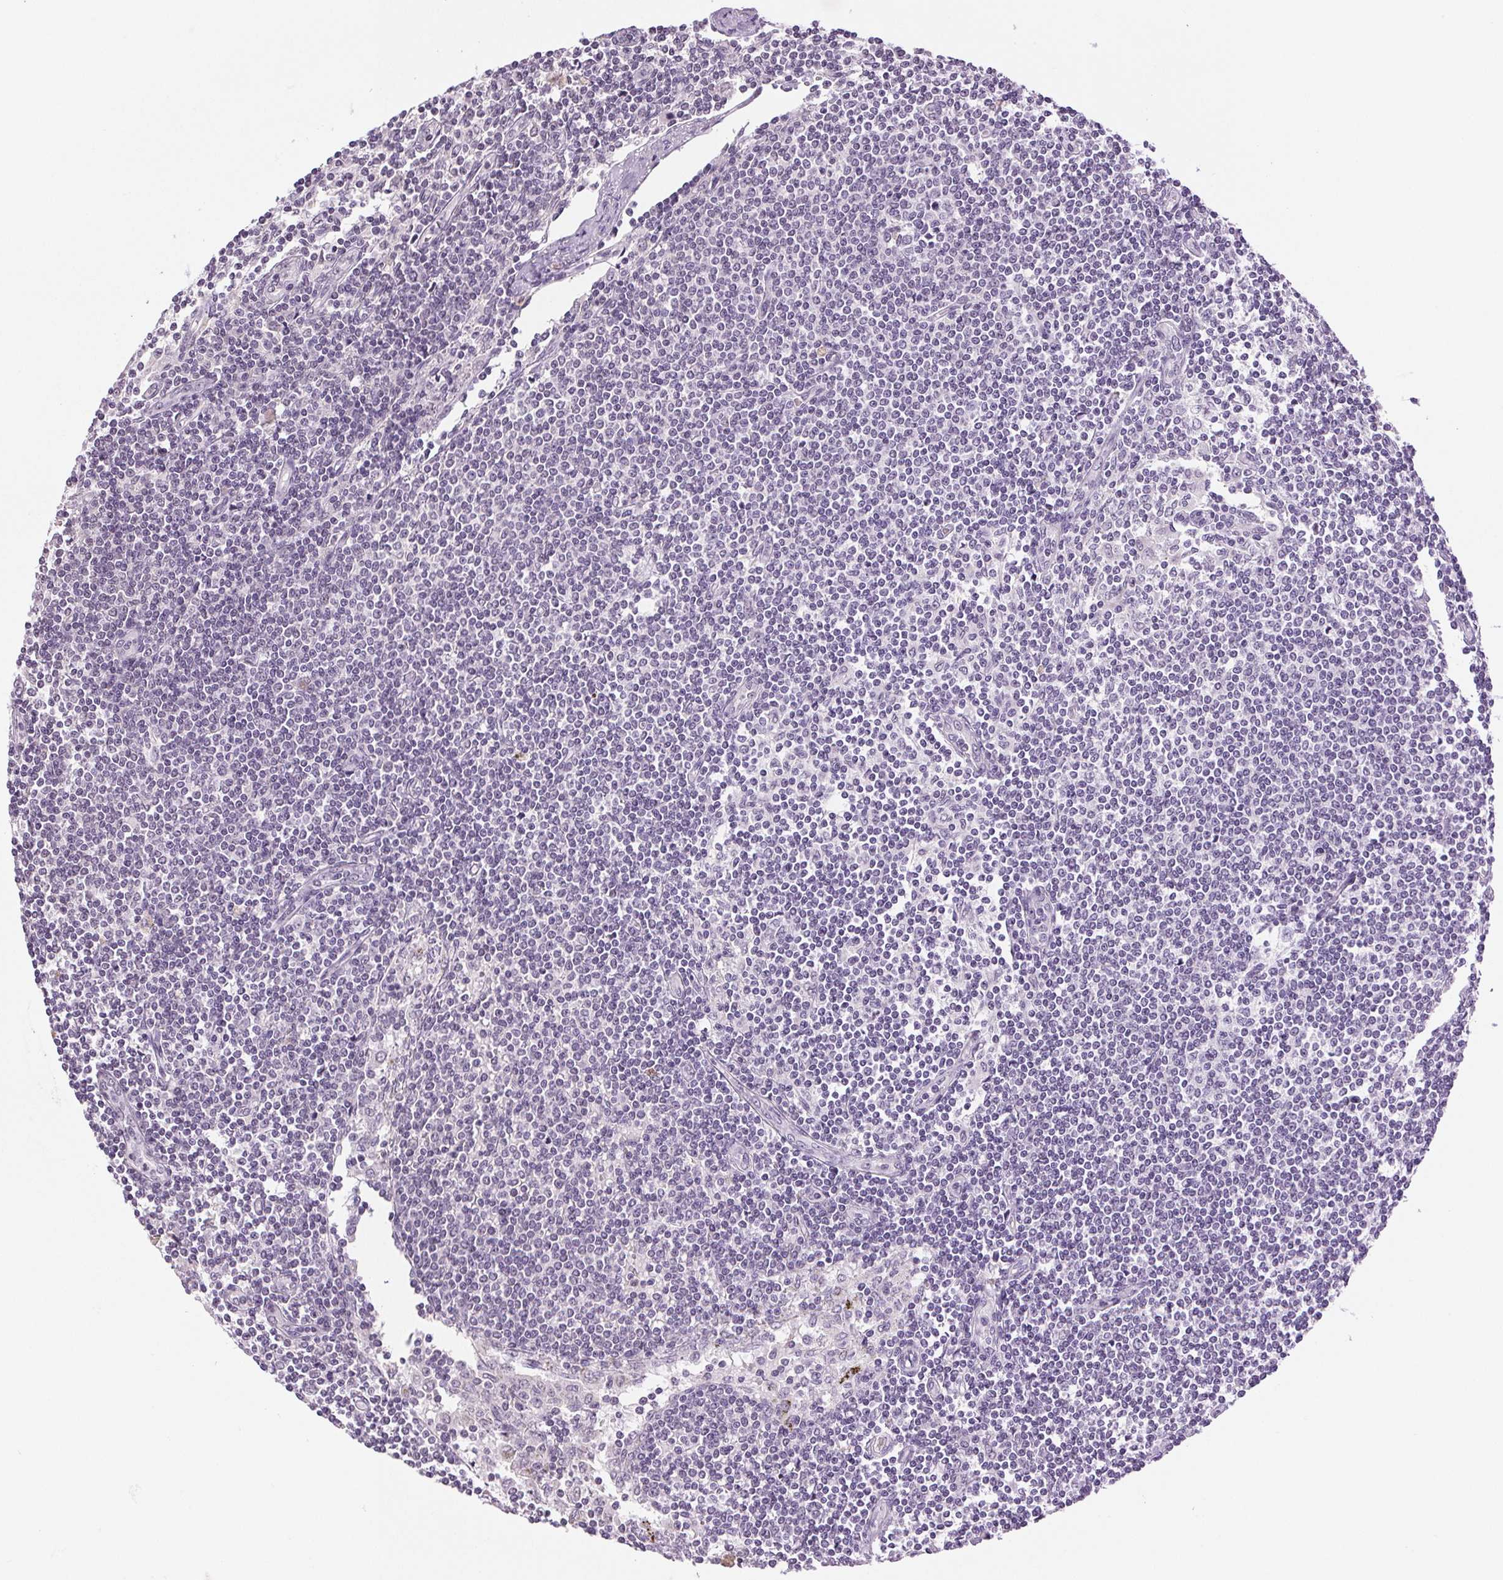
{"staining": {"intensity": "negative", "quantity": "none", "location": "none"}, "tissue": "lymph node", "cell_type": "Non-germinal center cells", "image_type": "normal", "snomed": [{"axis": "morphology", "description": "Normal tissue, NOS"}, {"axis": "topography", "description": "Lymph node"}], "caption": "Immunohistochemistry histopathology image of benign lymph node: lymph node stained with DAB shows no significant protein expression in non-germinal center cells.", "gene": "TNNT3", "patient": {"sex": "female", "age": 69}}